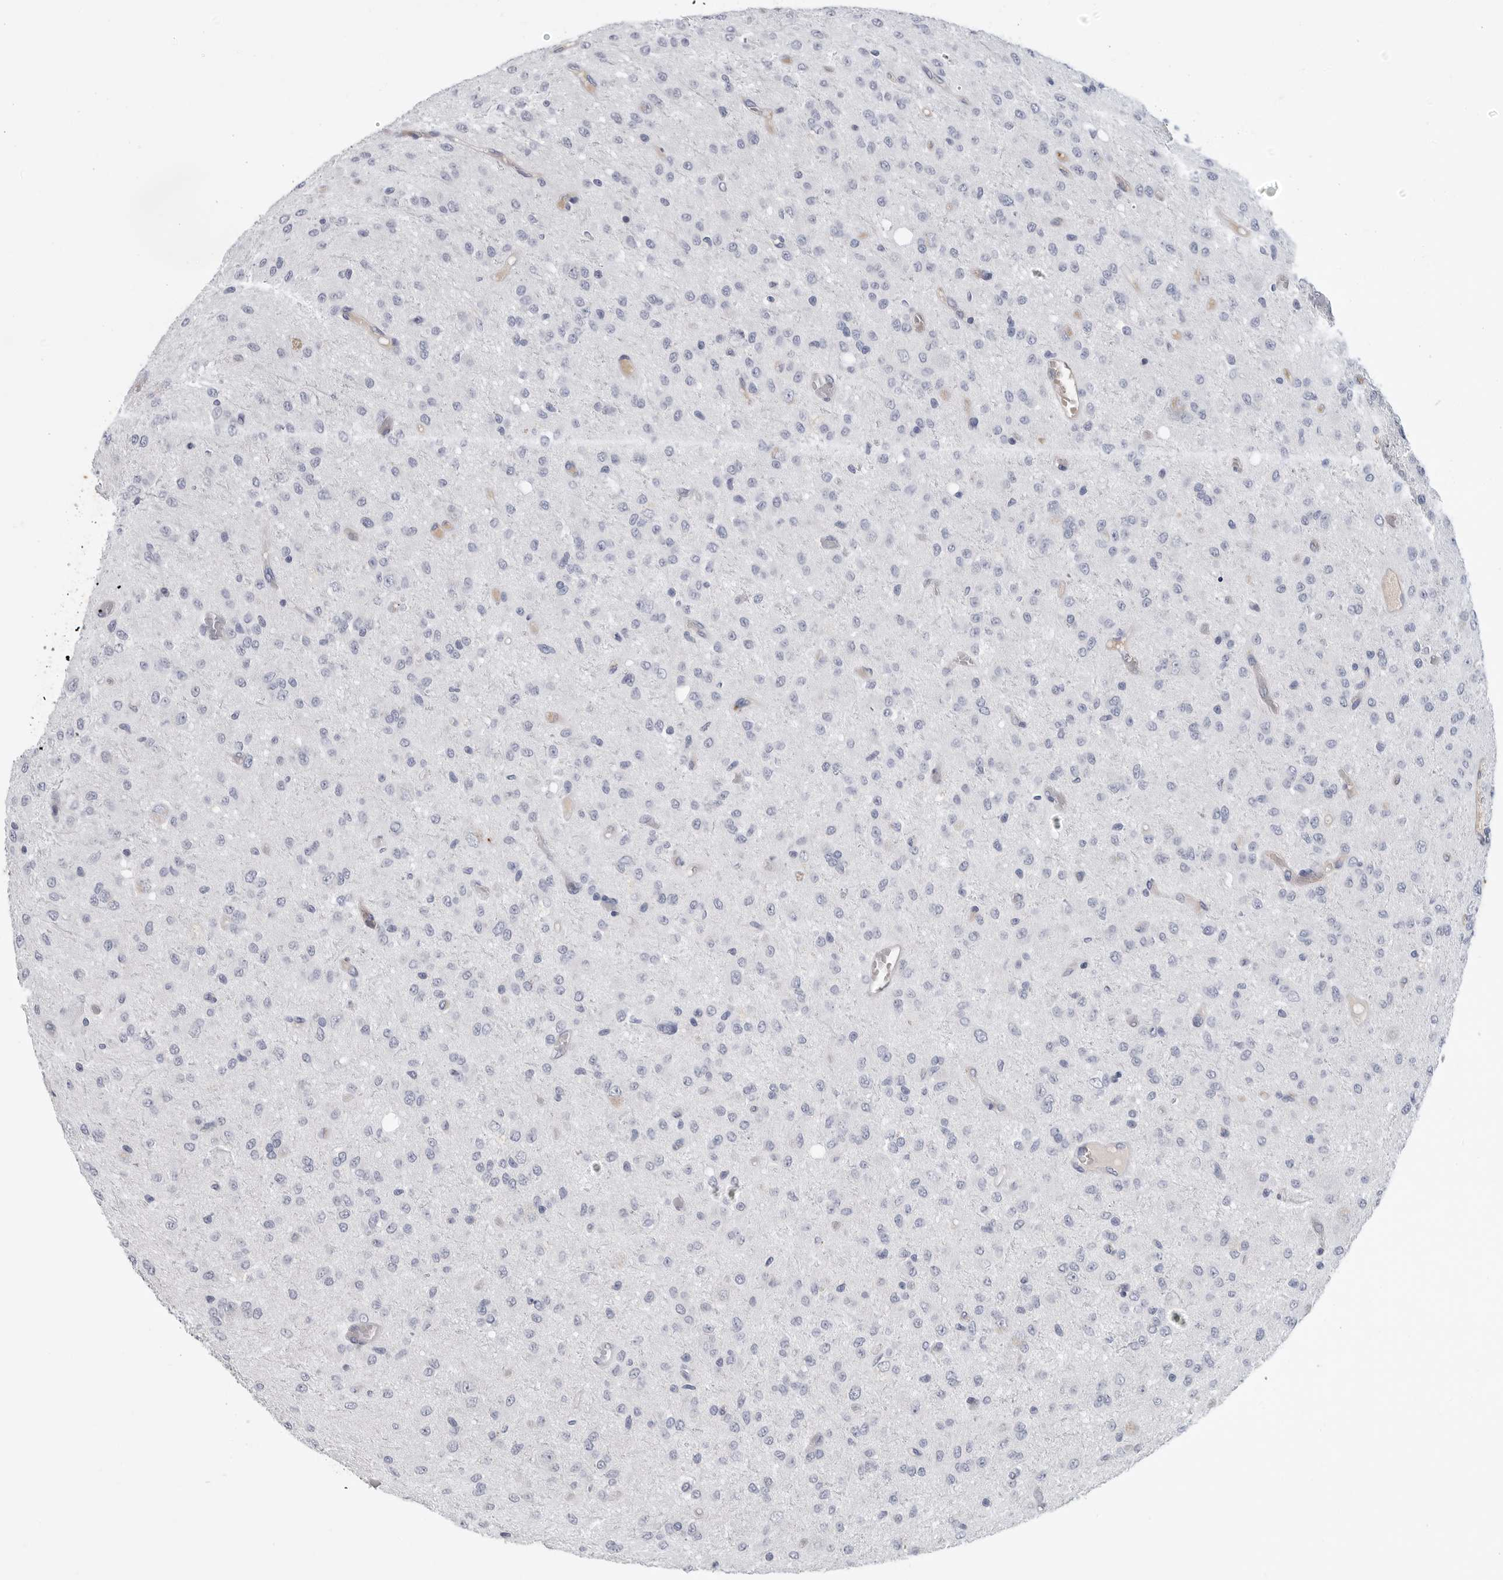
{"staining": {"intensity": "negative", "quantity": "none", "location": "none"}, "tissue": "glioma", "cell_type": "Tumor cells", "image_type": "cancer", "snomed": [{"axis": "morphology", "description": "Glioma, malignant, High grade"}, {"axis": "topography", "description": "Brain"}], "caption": "Protein analysis of malignant glioma (high-grade) shows no significant positivity in tumor cells.", "gene": "CYB561D1", "patient": {"sex": "female", "age": 59}}